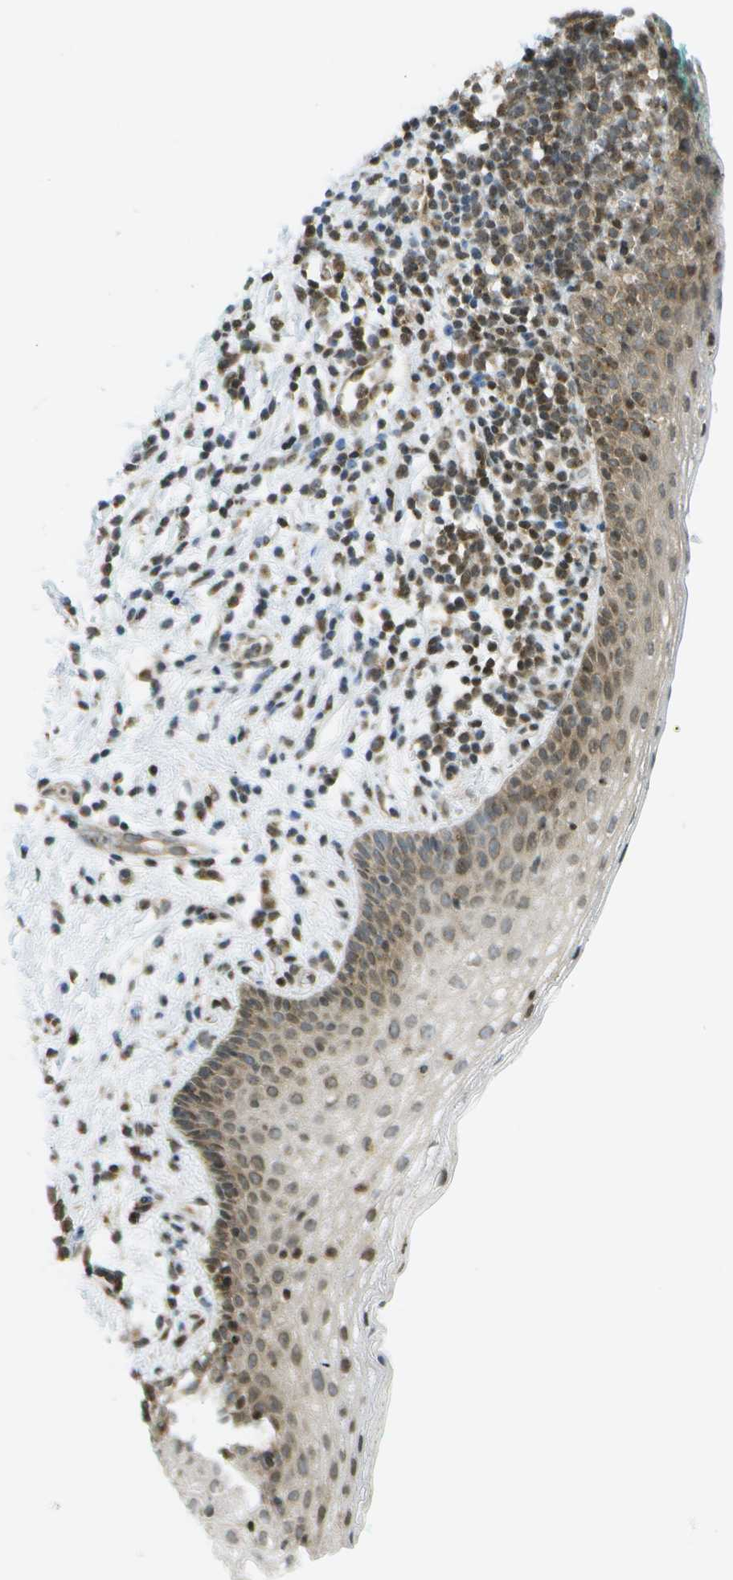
{"staining": {"intensity": "moderate", "quantity": "25%-75%", "location": "cytoplasmic/membranous,nuclear"}, "tissue": "vagina", "cell_type": "Squamous epithelial cells", "image_type": "normal", "snomed": [{"axis": "morphology", "description": "Normal tissue, NOS"}, {"axis": "topography", "description": "Vagina"}], "caption": "Immunohistochemistry (IHC) photomicrograph of normal vagina: vagina stained using IHC reveals medium levels of moderate protein expression localized specifically in the cytoplasmic/membranous,nuclear of squamous epithelial cells, appearing as a cytoplasmic/membranous,nuclear brown color.", "gene": "EVC", "patient": {"sex": "female", "age": 44}}